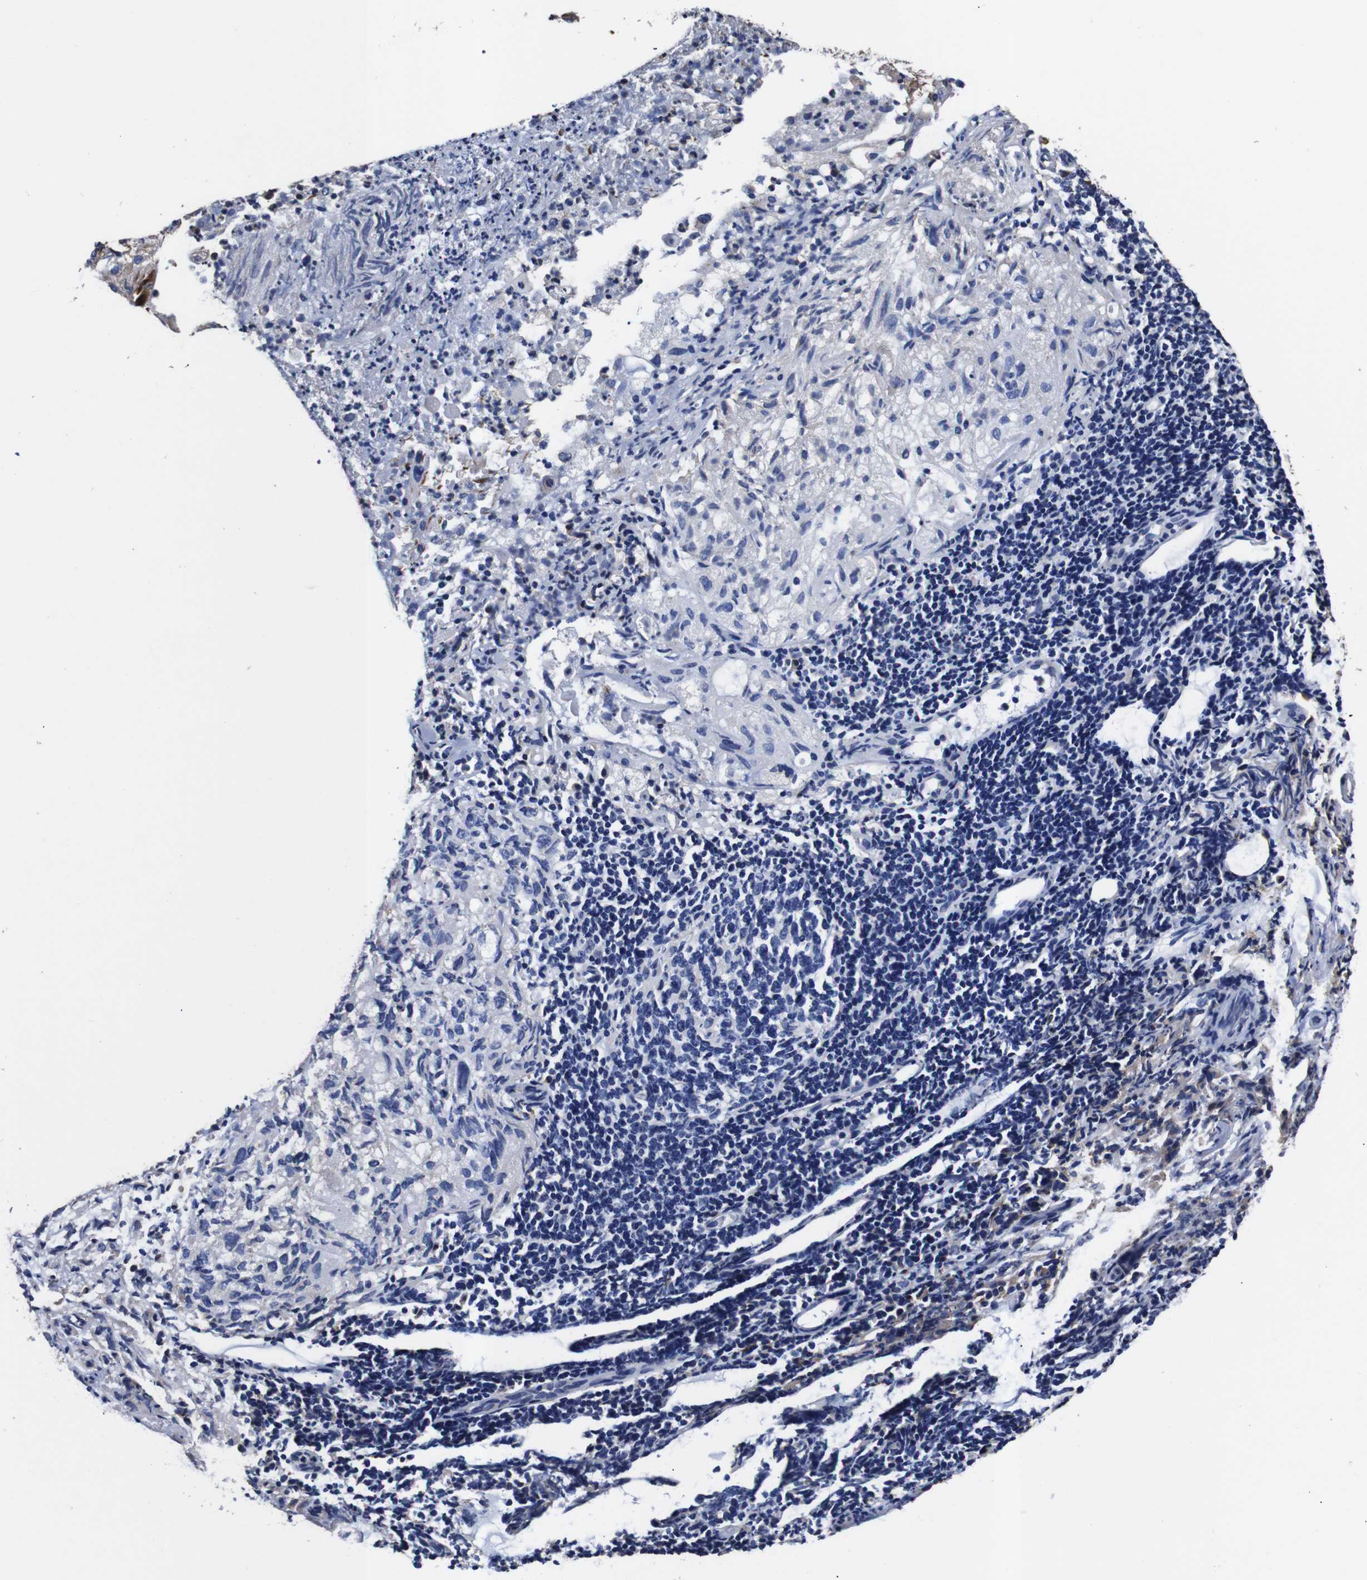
{"staining": {"intensity": "weak", "quantity": "<25%", "location": "cytoplasmic/membranous"}, "tissue": "lung cancer", "cell_type": "Tumor cells", "image_type": "cancer", "snomed": [{"axis": "morphology", "description": "Inflammation, NOS"}, {"axis": "morphology", "description": "Squamous cell carcinoma, NOS"}, {"axis": "topography", "description": "Lymph node"}, {"axis": "topography", "description": "Soft tissue"}, {"axis": "topography", "description": "Lung"}], "caption": "A micrograph of squamous cell carcinoma (lung) stained for a protein shows no brown staining in tumor cells. Brightfield microscopy of immunohistochemistry (IHC) stained with DAB (brown) and hematoxylin (blue), captured at high magnification.", "gene": "PPIB", "patient": {"sex": "male", "age": 66}}